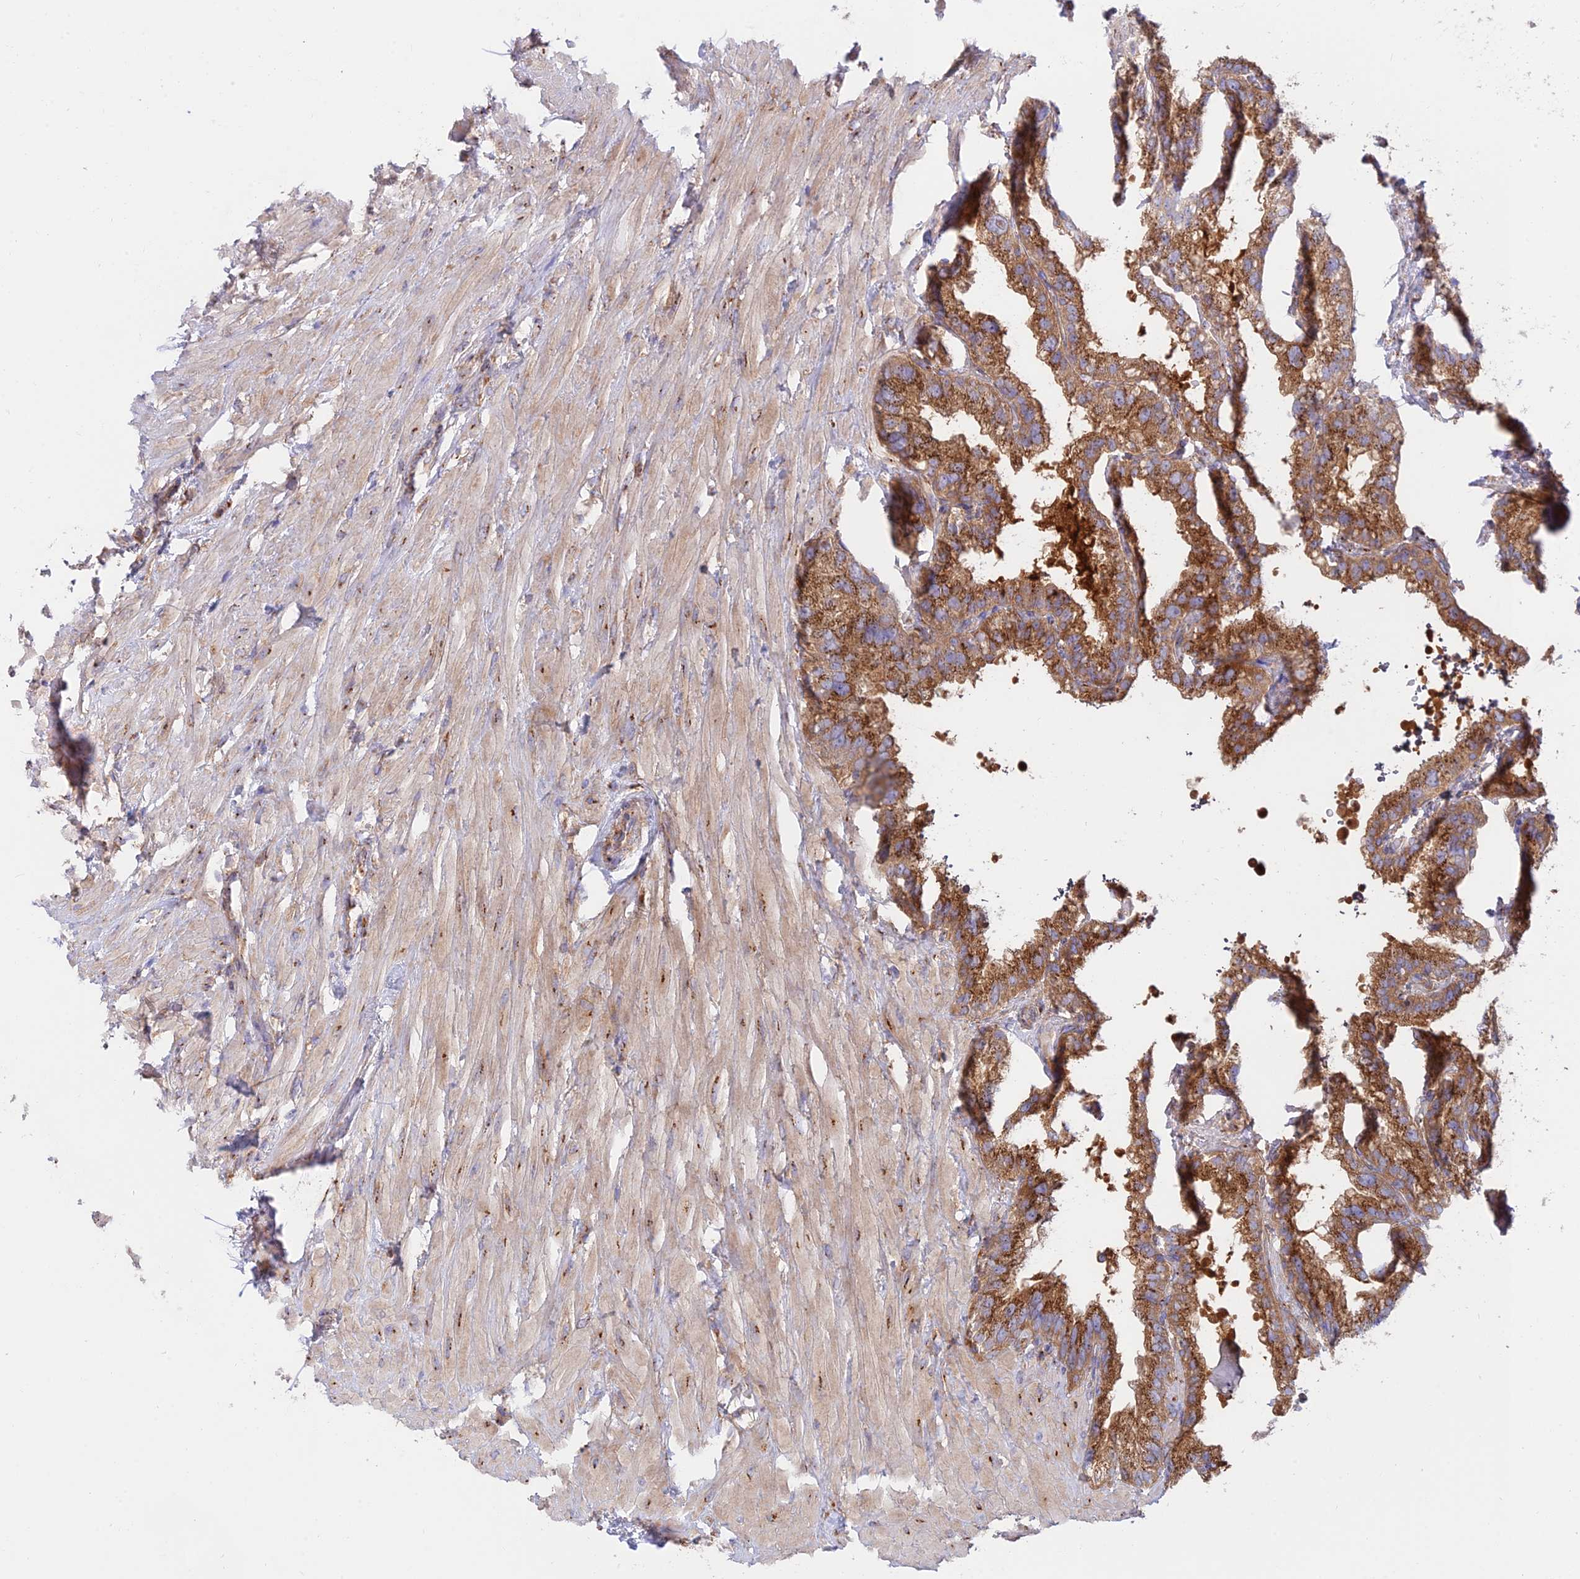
{"staining": {"intensity": "strong", "quantity": ">75%", "location": "cytoplasmic/membranous"}, "tissue": "seminal vesicle", "cell_type": "Glandular cells", "image_type": "normal", "snomed": [{"axis": "morphology", "description": "Normal tissue, NOS"}, {"axis": "topography", "description": "Seminal veicle"}], "caption": "The image displays staining of unremarkable seminal vesicle, revealing strong cytoplasmic/membranous protein expression (brown color) within glandular cells. Immunohistochemistry stains the protein in brown and the nuclei are stained blue.", "gene": "GOLGA3", "patient": {"sex": "male", "age": 68}}